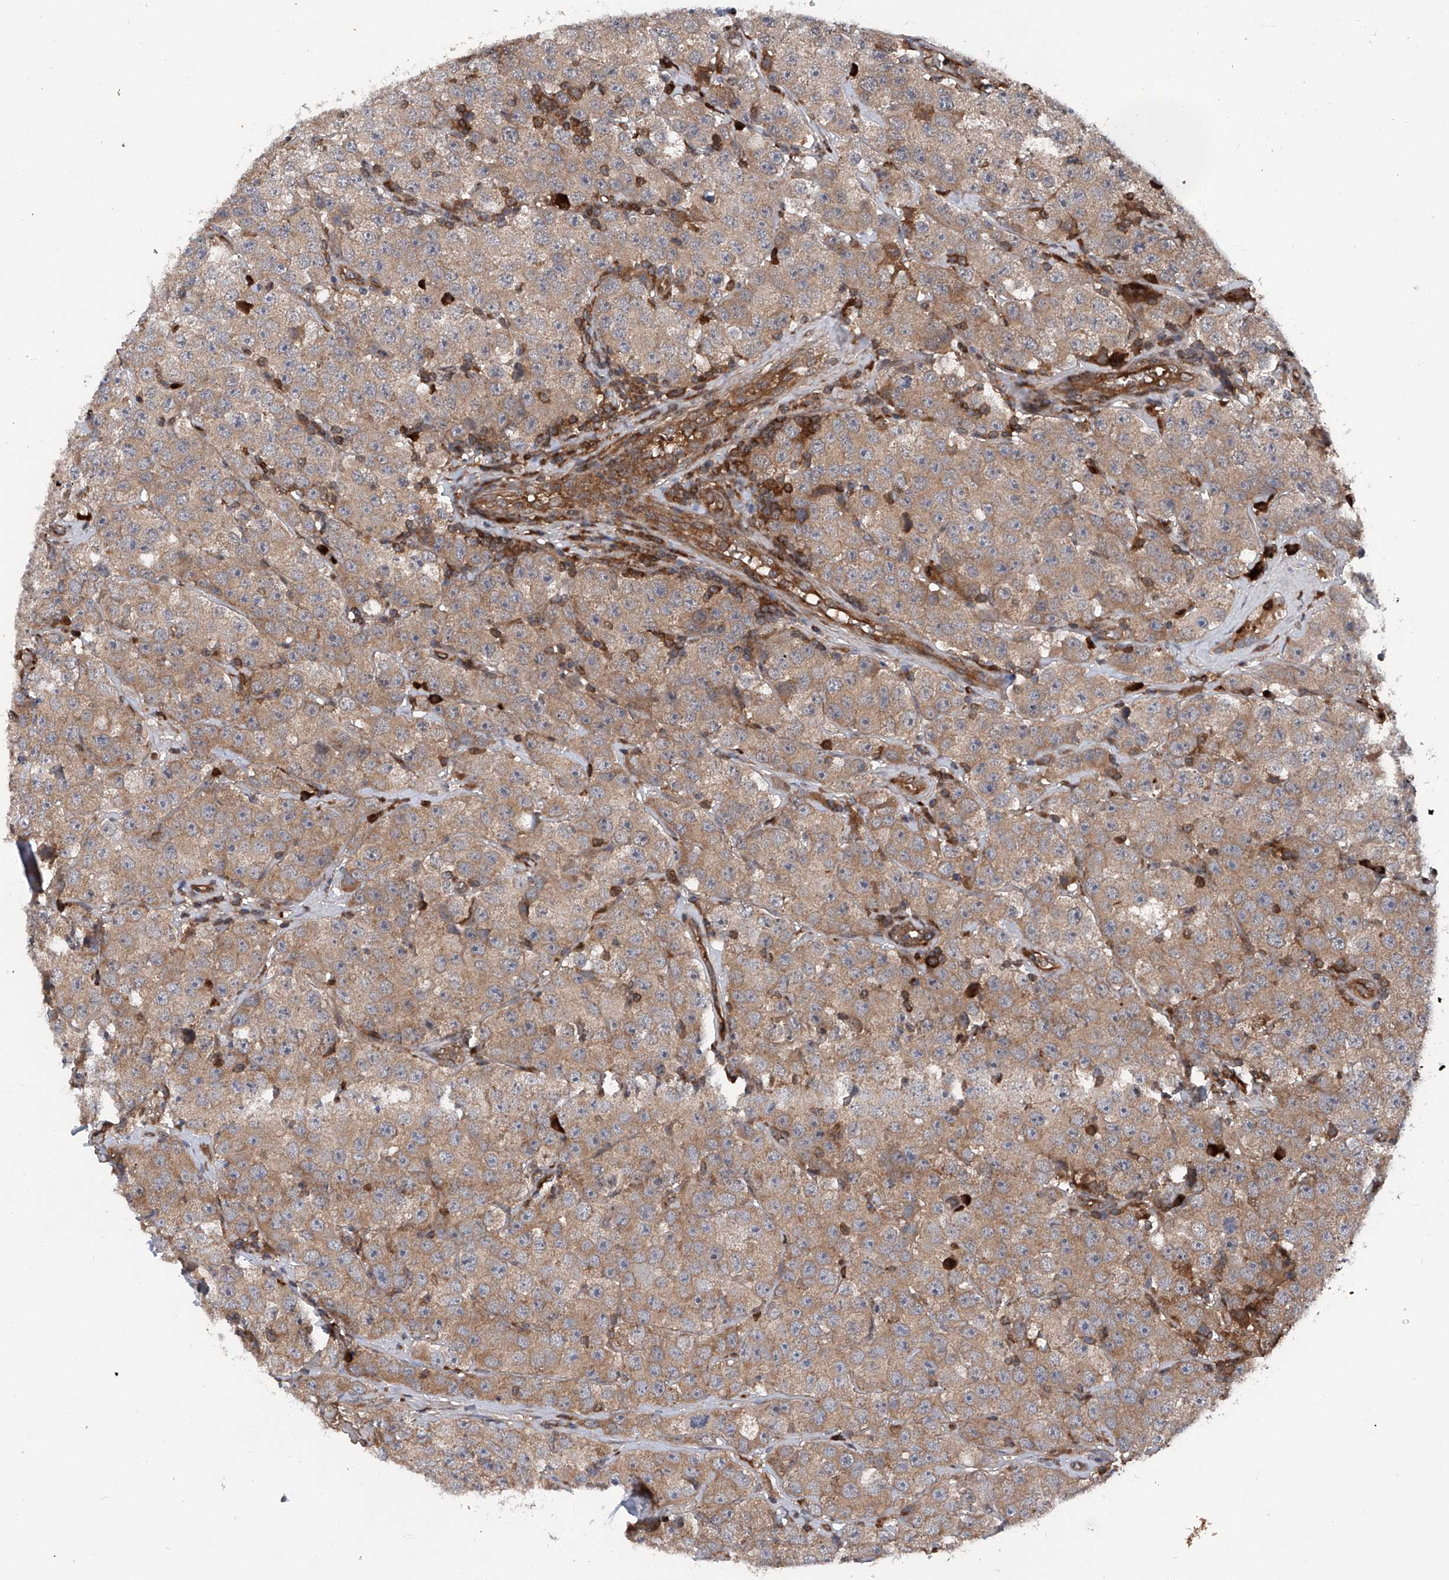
{"staining": {"intensity": "moderate", "quantity": ">75%", "location": "cytoplasmic/membranous"}, "tissue": "testis cancer", "cell_type": "Tumor cells", "image_type": "cancer", "snomed": [{"axis": "morphology", "description": "Seminoma, NOS"}, {"axis": "topography", "description": "Testis"}], "caption": "This photomicrograph shows testis cancer stained with immunohistochemistry to label a protein in brown. The cytoplasmic/membranous of tumor cells show moderate positivity for the protein. Nuclei are counter-stained blue.", "gene": "ASCC3", "patient": {"sex": "male", "age": 28}}